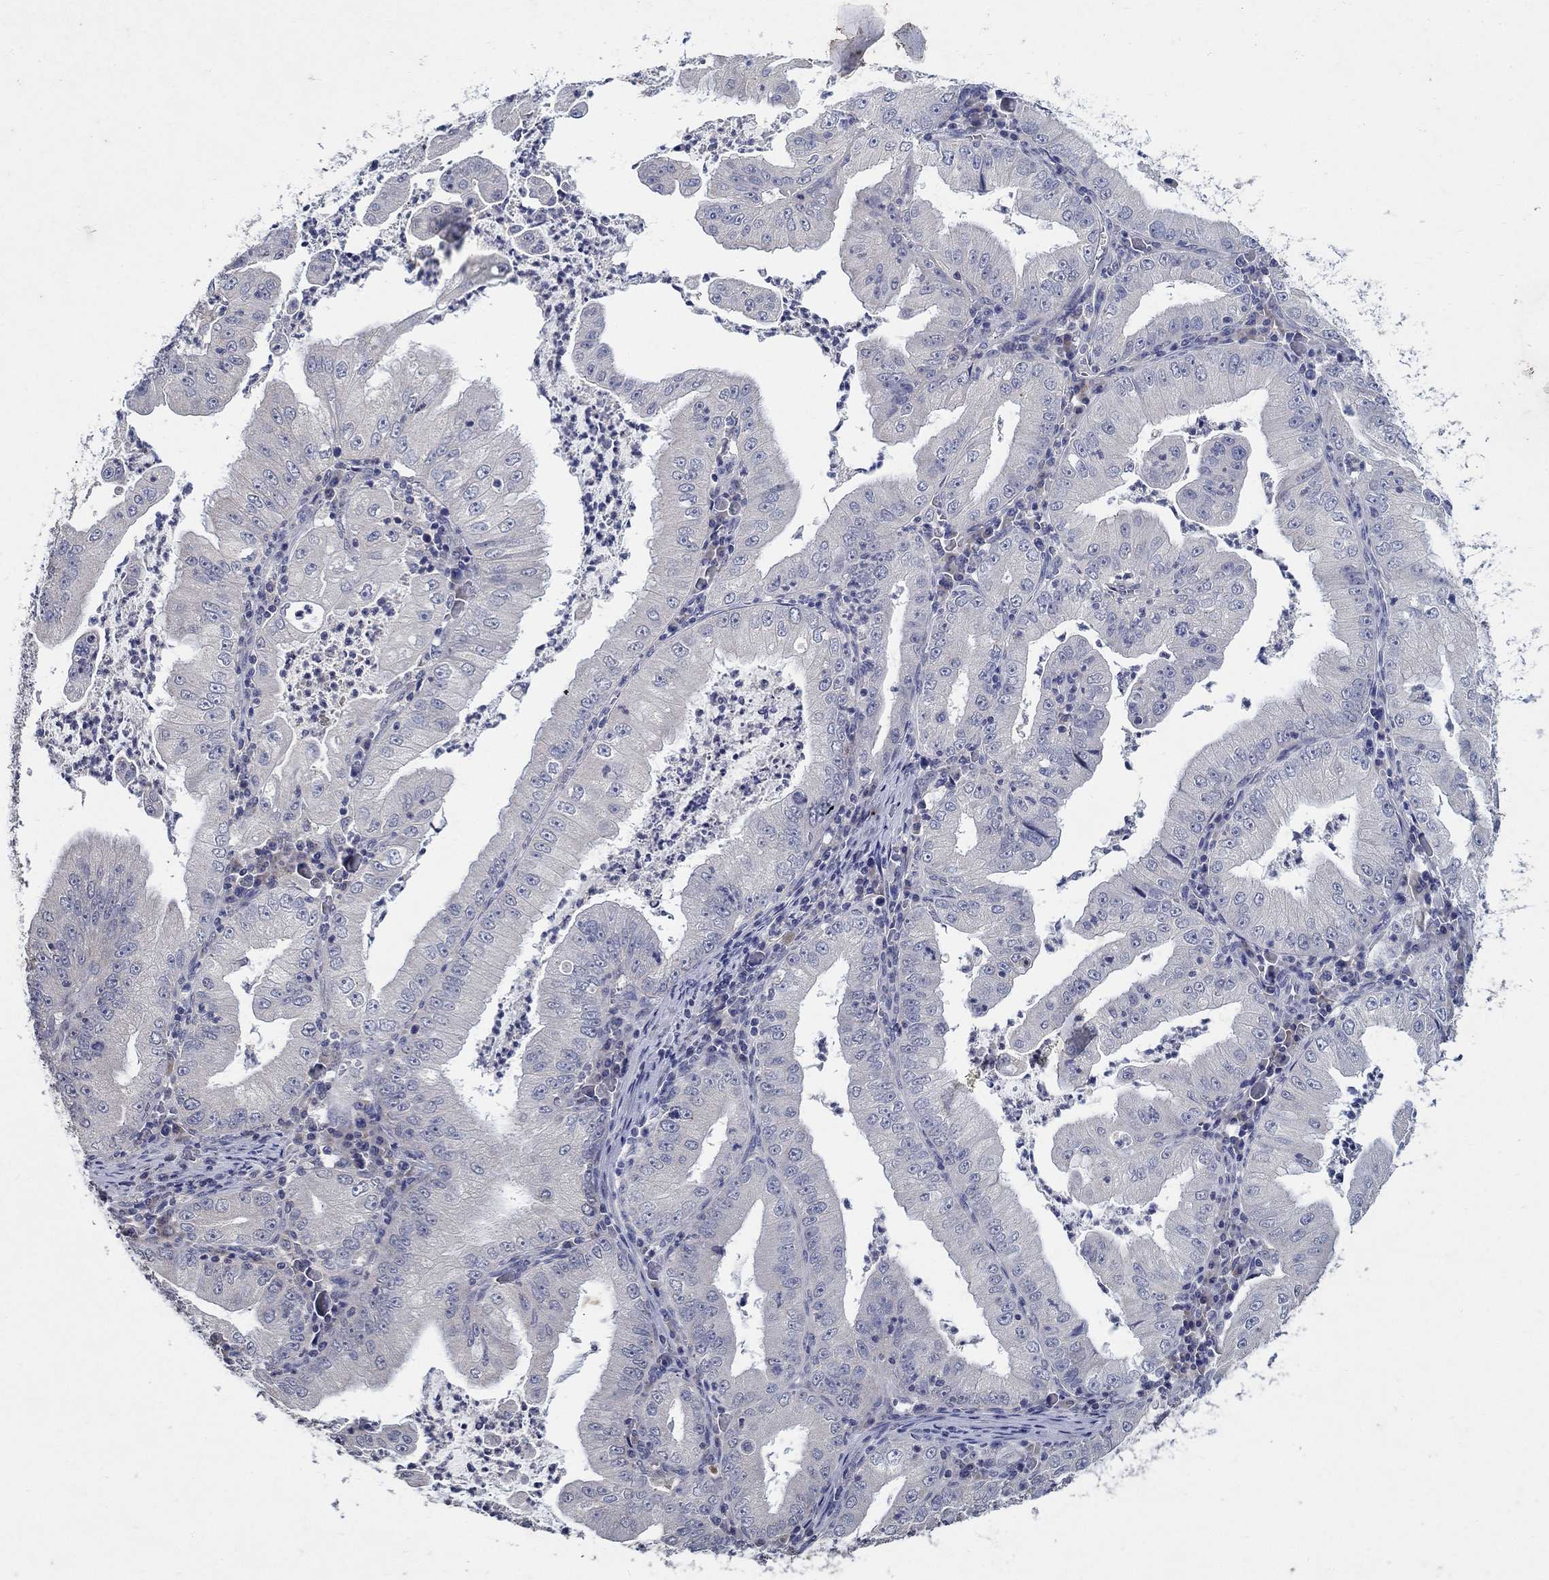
{"staining": {"intensity": "negative", "quantity": "none", "location": "none"}, "tissue": "stomach cancer", "cell_type": "Tumor cells", "image_type": "cancer", "snomed": [{"axis": "morphology", "description": "Adenocarcinoma, NOS"}, {"axis": "topography", "description": "Stomach"}], "caption": "Tumor cells show no significant protein positivity in stomach cancer (adenocarcinoma).", "gene": "PROZ", "patient": {"sex": "male", "age": 76}}